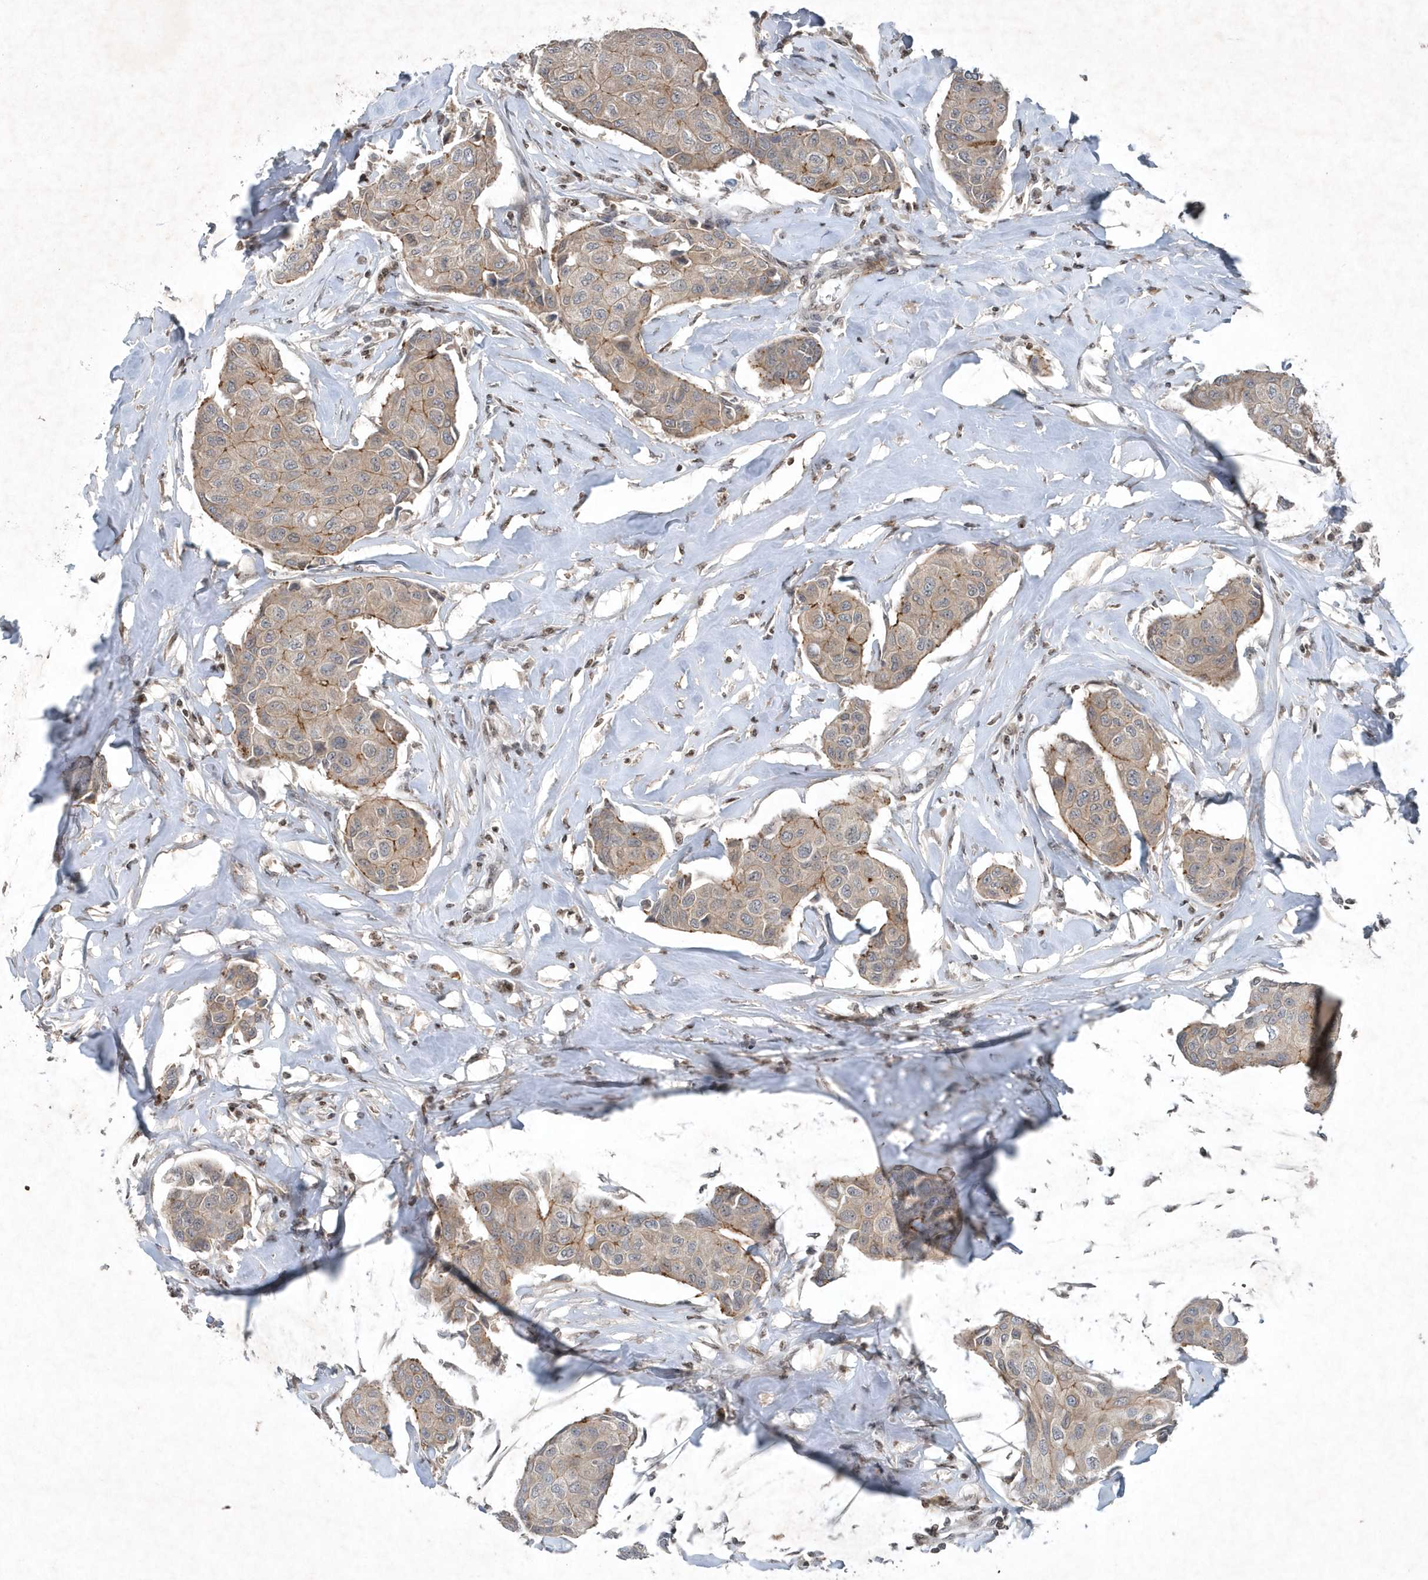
{"staining": {"intensity": "weak", "quantity": ">75%", "location": "cytoplasmic/membranous"}, "tissue": "breast cancer", "cell_type": "Tumor cells", "image_type": "cancer", "snomed": [{"axis": "morphology", "description": "Duct carcinoma"}, {"axis": "topography", "description": "Breast"}], "caption": "This is a photomicrograph of immunohistochemistry staining of infiltrating ductal carcinoma (breast), which shows weak expression in the cytoplasmic/membranous of tumor cells.", "gene": "QTRT2", "patient": {"sex": "female", "age": 80}}